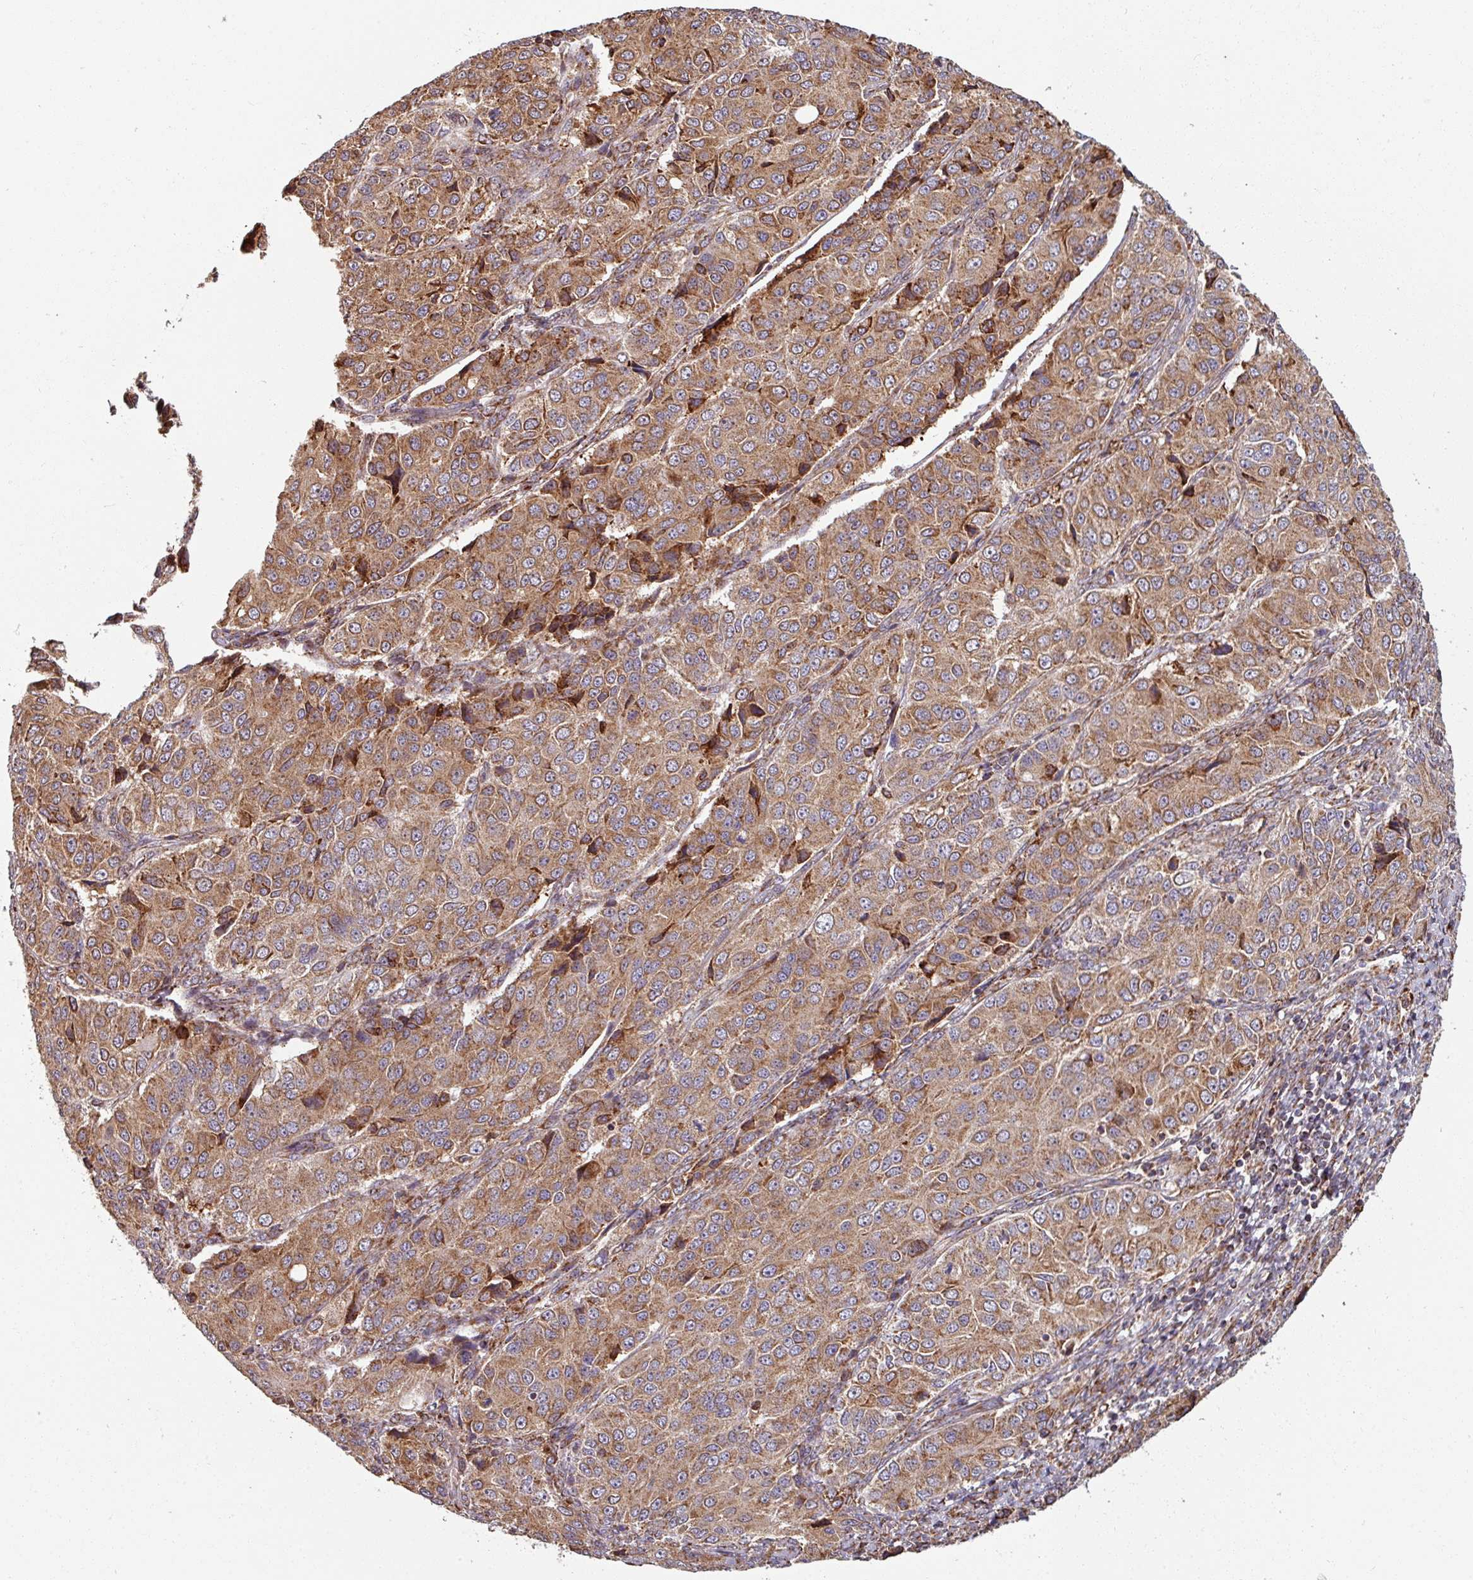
{"staining": {"intensity": "moderate", "quantity": ">75%", "location": "cytoplasmic/membranous"}, "tissue": "ovarian cancer", "cell_type": "Tumor cells", "image_type": "cancer", "snomed": [{"axis": "morphology", "description": "Carcinoma, endometroid"}, {"axis": "topography", "description": "Ovary"}], "caption": "Immunohistochemical staining of human ovarian cancer shows moderate cytoplasmic/membranous protein staining in approximately >75% of tumor cells.", "gene": "MAGT1", "patient": {"sex": "female", "age": 51}}